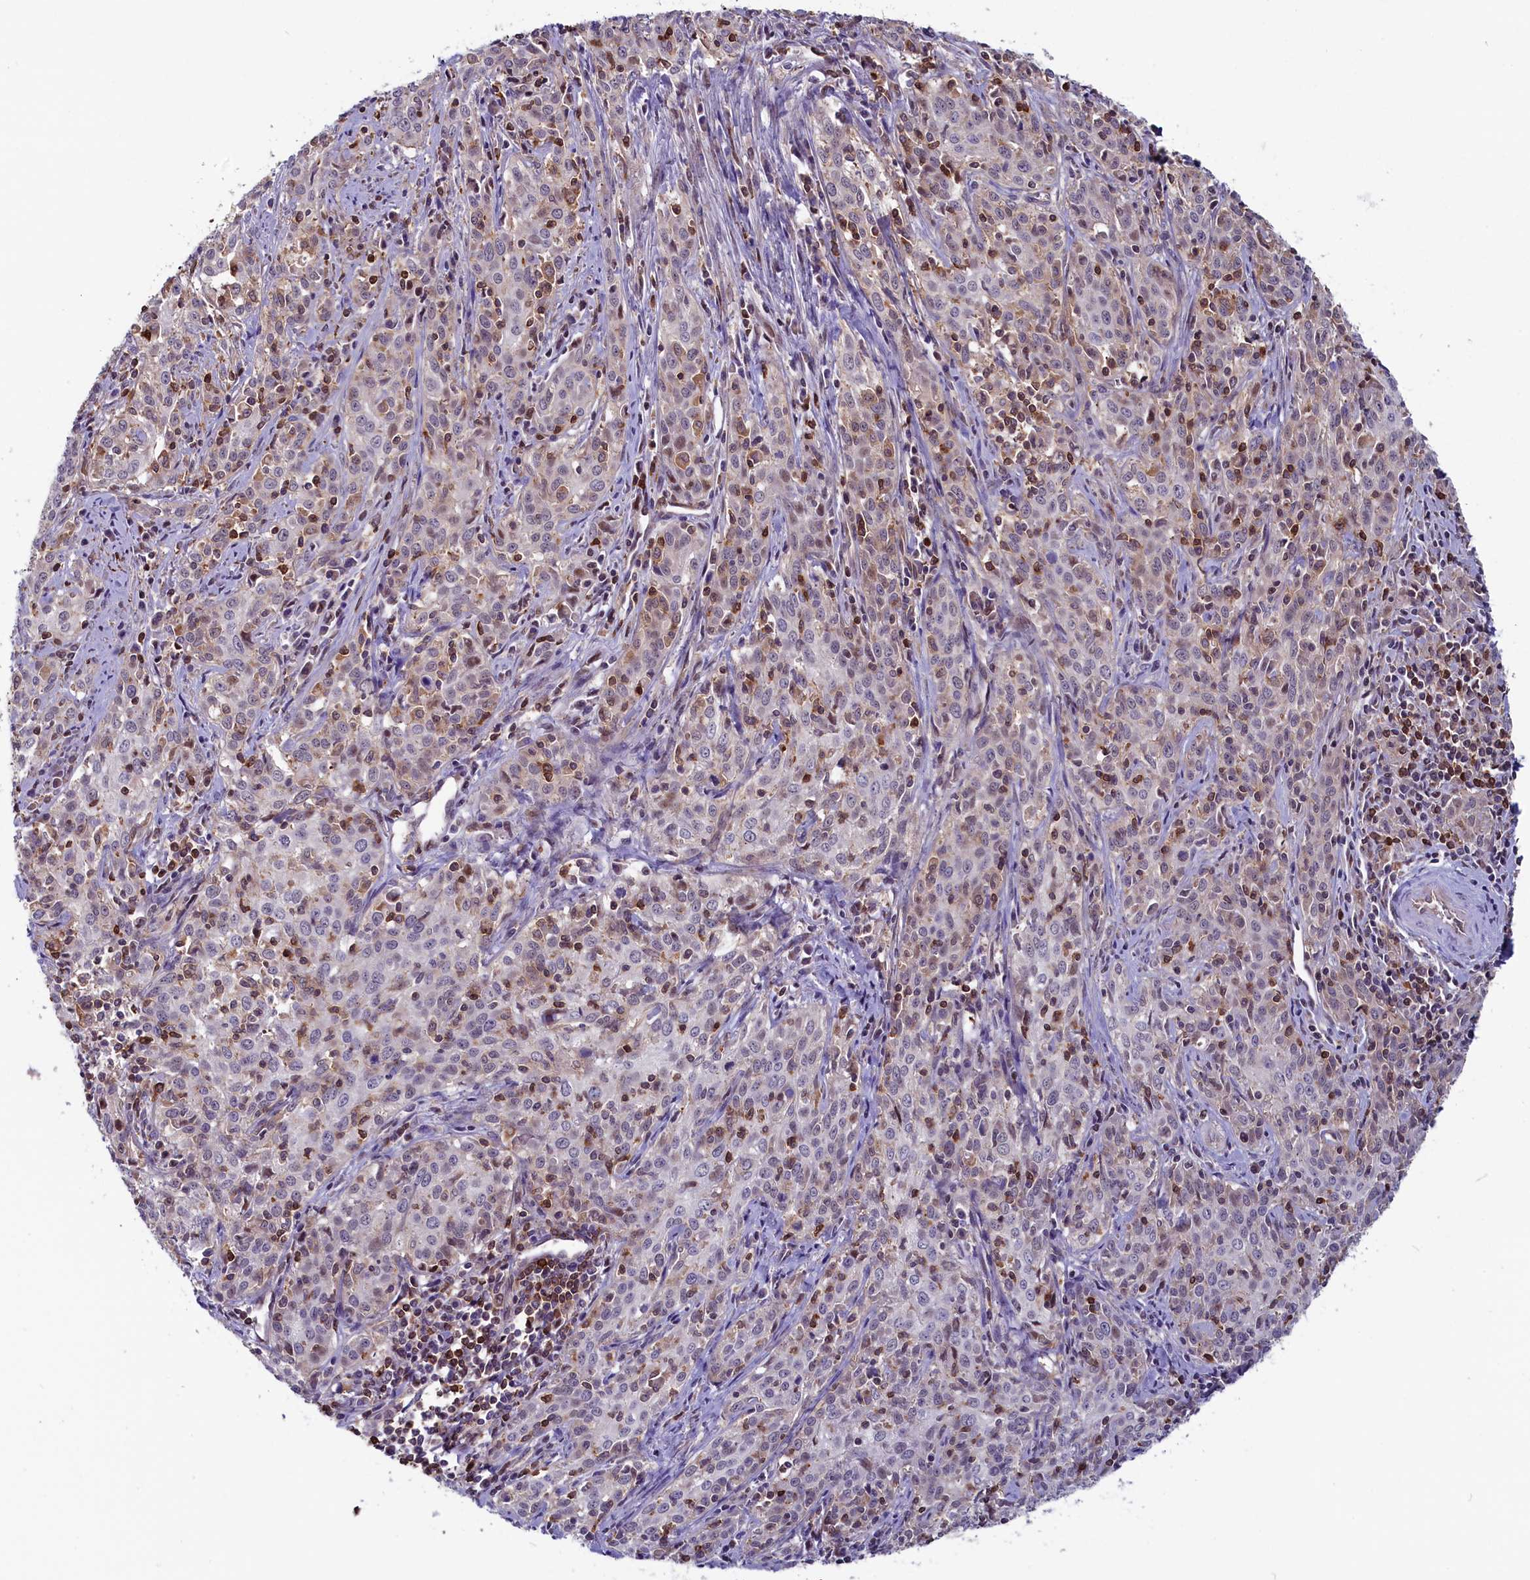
{"staining": {"intensity": "weak", "quantity": "<25%", "location": "cytoplasmic/membranous"}, "tissue": "cervical cancer", "cell_type": "Tumor cells", "image_type": "cancer", "snomed": [{"axis": "morphology", "description": "Squamous cell carcinoma, NOS"}, {"axis": "topography", "description": "Cervix"}], "caption": "There is no significant positivity in tumor cells of cervical cancer. (DAB (3,3'-diaminobenzidine) immunohistochemistry (IHC) with hematoxylin counter stain).", "gene": "CIAPIN1", "patient": {"sex": "female", "age": 57}}